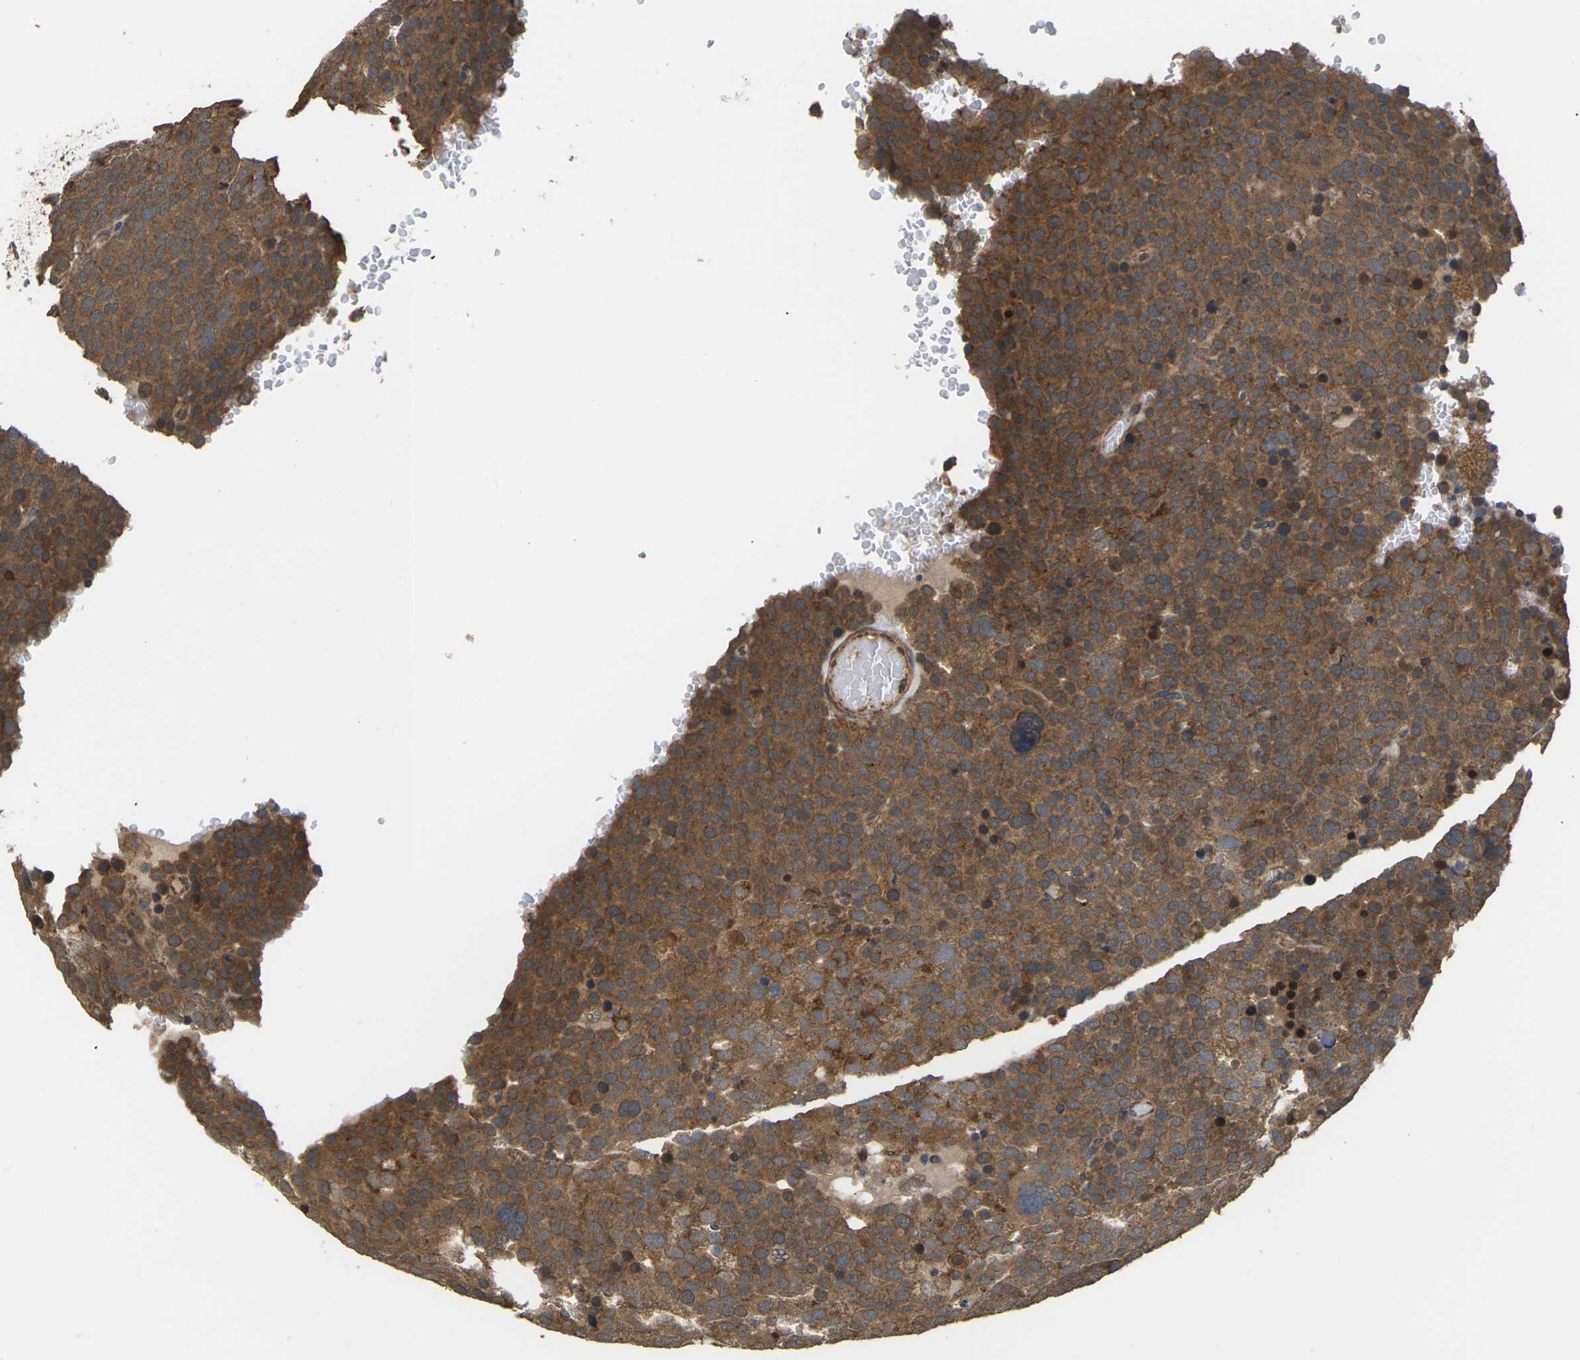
{"staining": {"intensity": "strong", "quantity": ">75%", "location": "cytoplasmic/membranous"}, "tissue": "testis cancer", "cell_type": "Tumor cells", "image_type": "cancer", "snomed": [{"axis": "morphology", "description": "Seminoma, NOS"}, {"axis": "topography", "description": "Testis"}], "caption": "Testis seminoma stained for a protein (brown) exhibits strong cytoplasmic/membranous positive staining in about >75% of tumor cells.", "gene": "NRAS", "patient": {"sex": "male", "age": 71}}